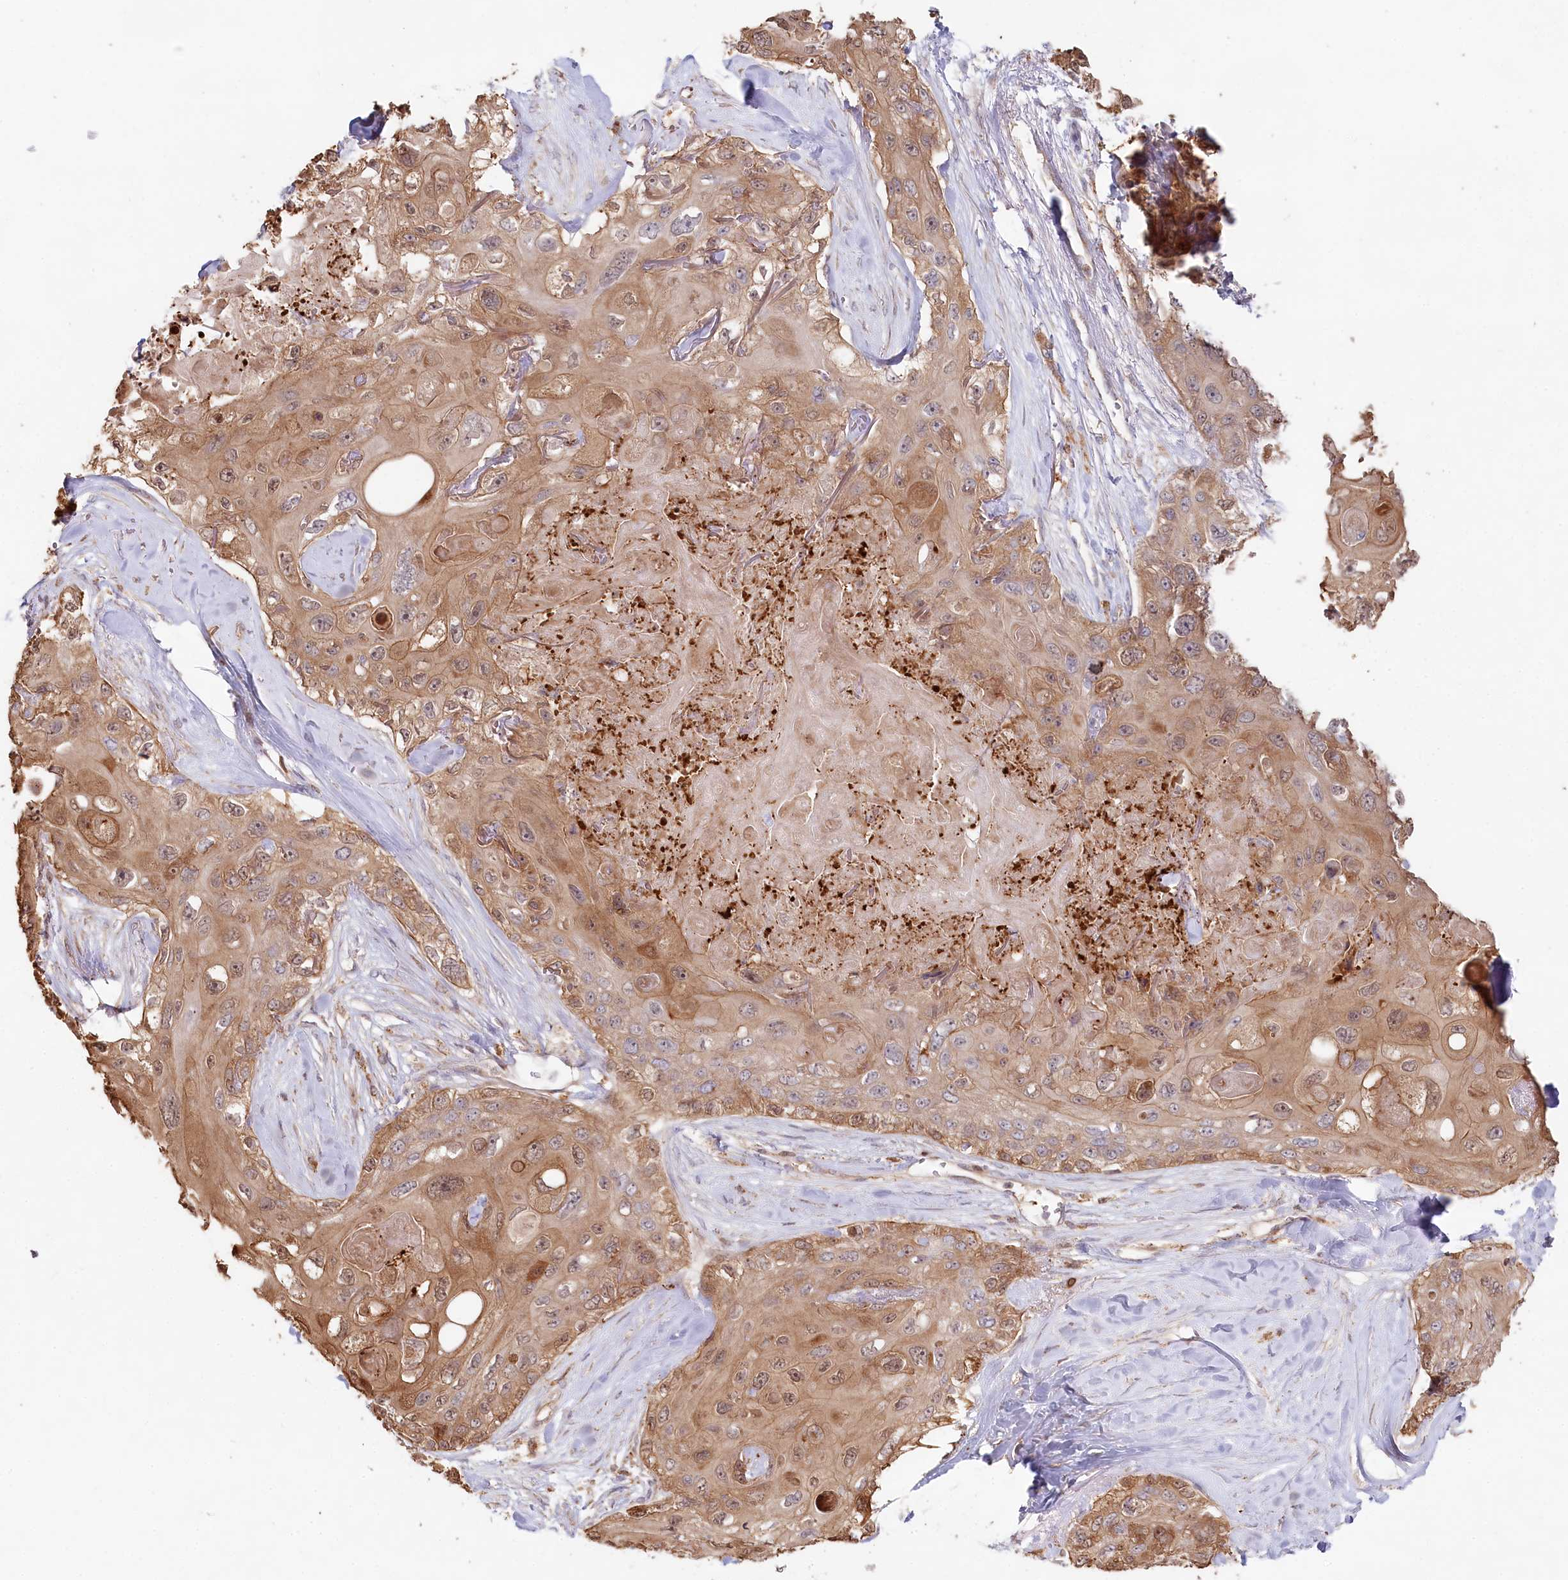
{"staining": {"intensity": "moderate", "quantity": ">75%", "location": "cytoplasmic/membranous"}, "tissue": "skin cancer", "cell_type": "Tumor cells", "image_type": "cancer", "snomed": [{"axis": "morphology", "description": "Normal tissue, NOS"}, {"axis": "morphology", "description": "Squamous cell carcinoma, NOS"}, {"axis": "topography", "description": "Skin"}], "caption": "Protein positivity by immunohistochemistry (IHC) displays moderate cytoplasmic/membranous expression in about >75% of tumor cells in skin squamous cell carcinoma.", "gene": "HAL", "patient": {"sex": "male", "age": 72}}